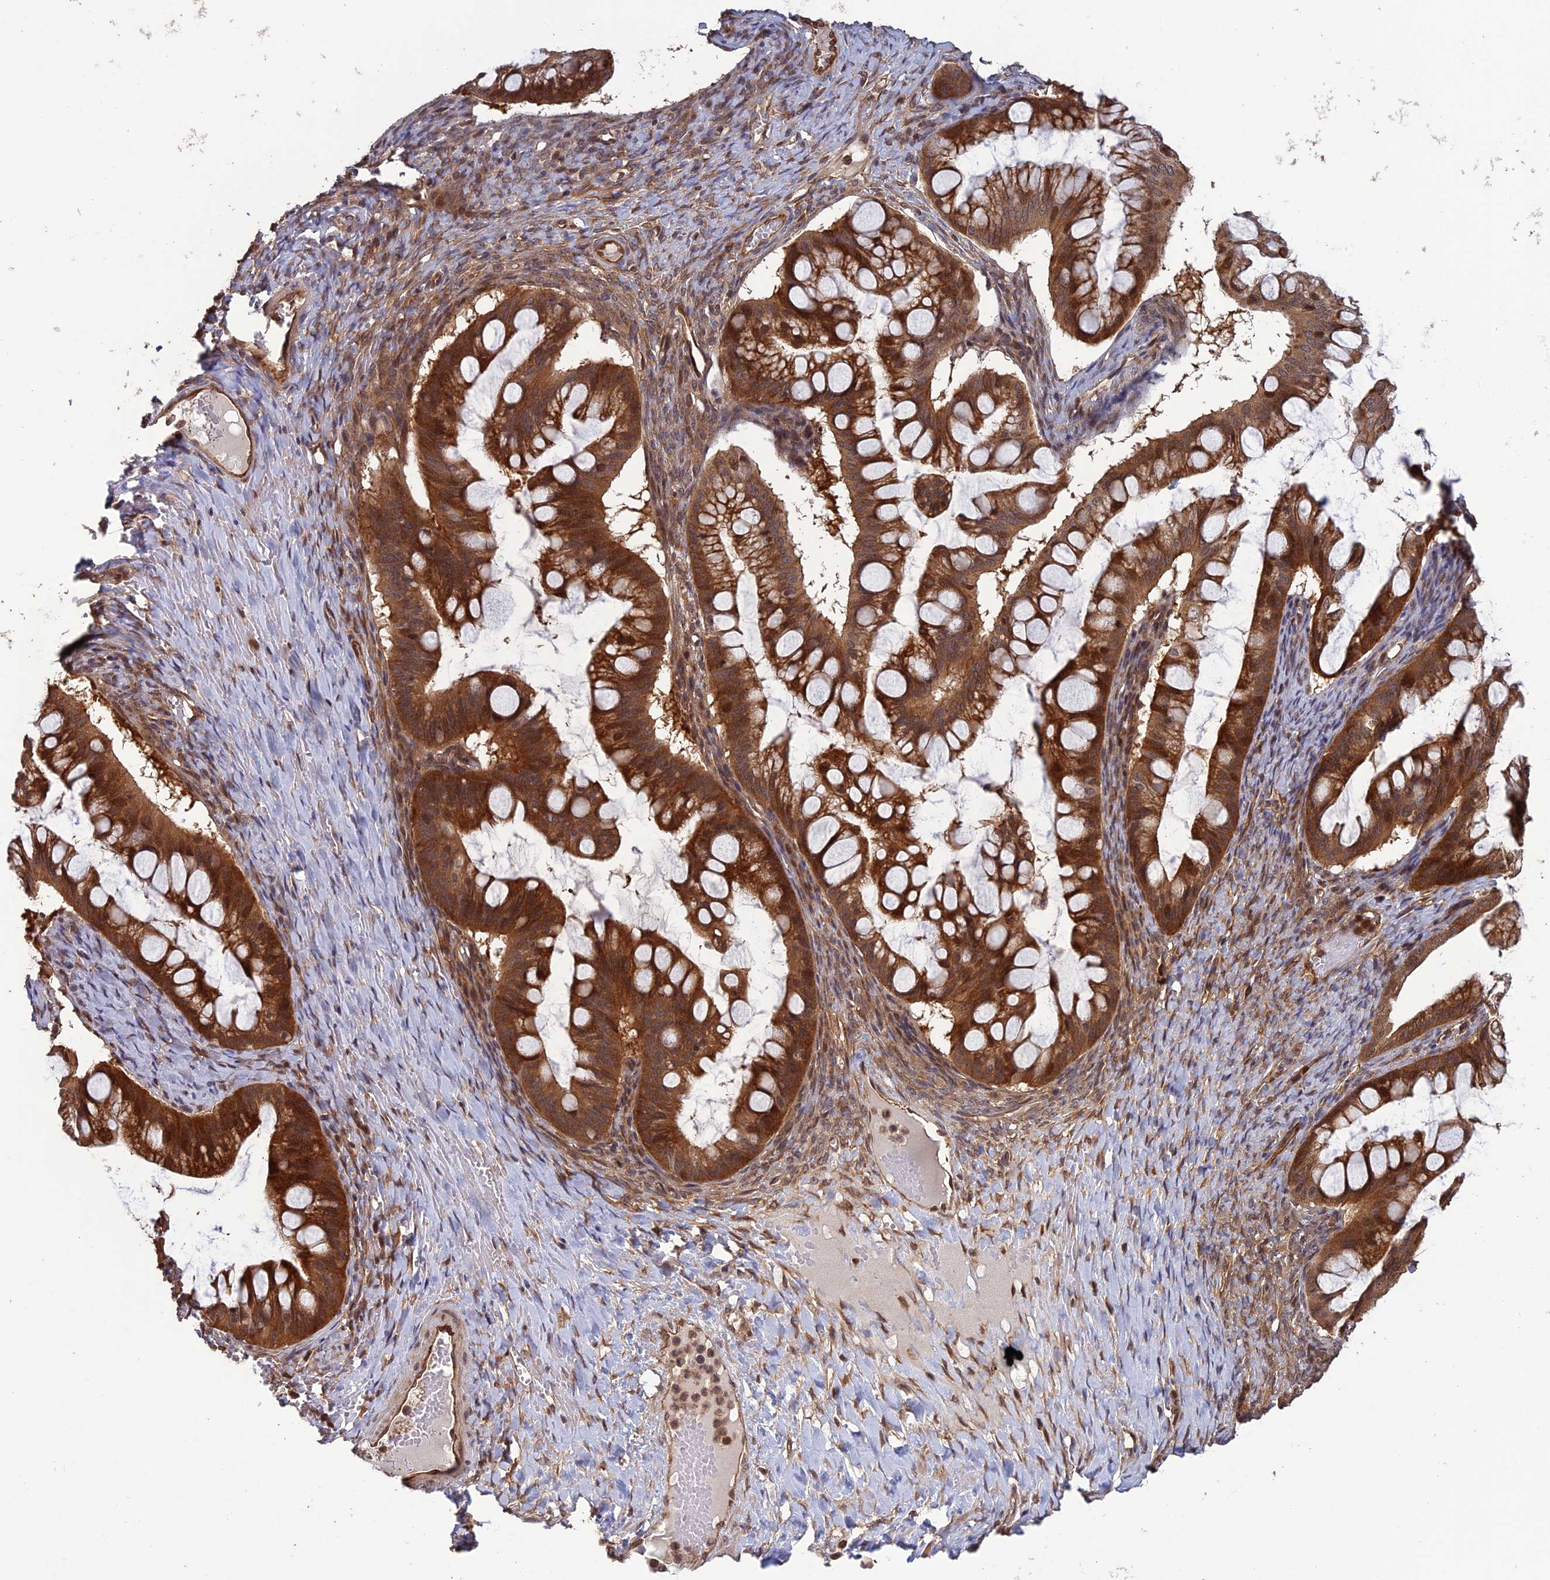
{"staining": {"intensity": "moderate", "quantity": ">75%", "location": "cytoplasmic/membranous"}, "tissue": "ovarian cancer", "cell_type": "Tumor cells", "image_type": "cancer", "snomed": [{"axis": "morphology", "description": "Cystadenocarcinoma, mucinous, NOS"}, {"axis": "topography", "description": "Ovary"}], "caption": "Protein staining demonstrates moderate cytoplasmic/membranous staining in about >75% of tumor cells in ovarian cancer (mucinous cystadenocarcinoma). (DAB = brown stain, brightfield microscopy at high magnification).", "gene": "LIN37", "patient": {"sex": "female", "age": 73}}